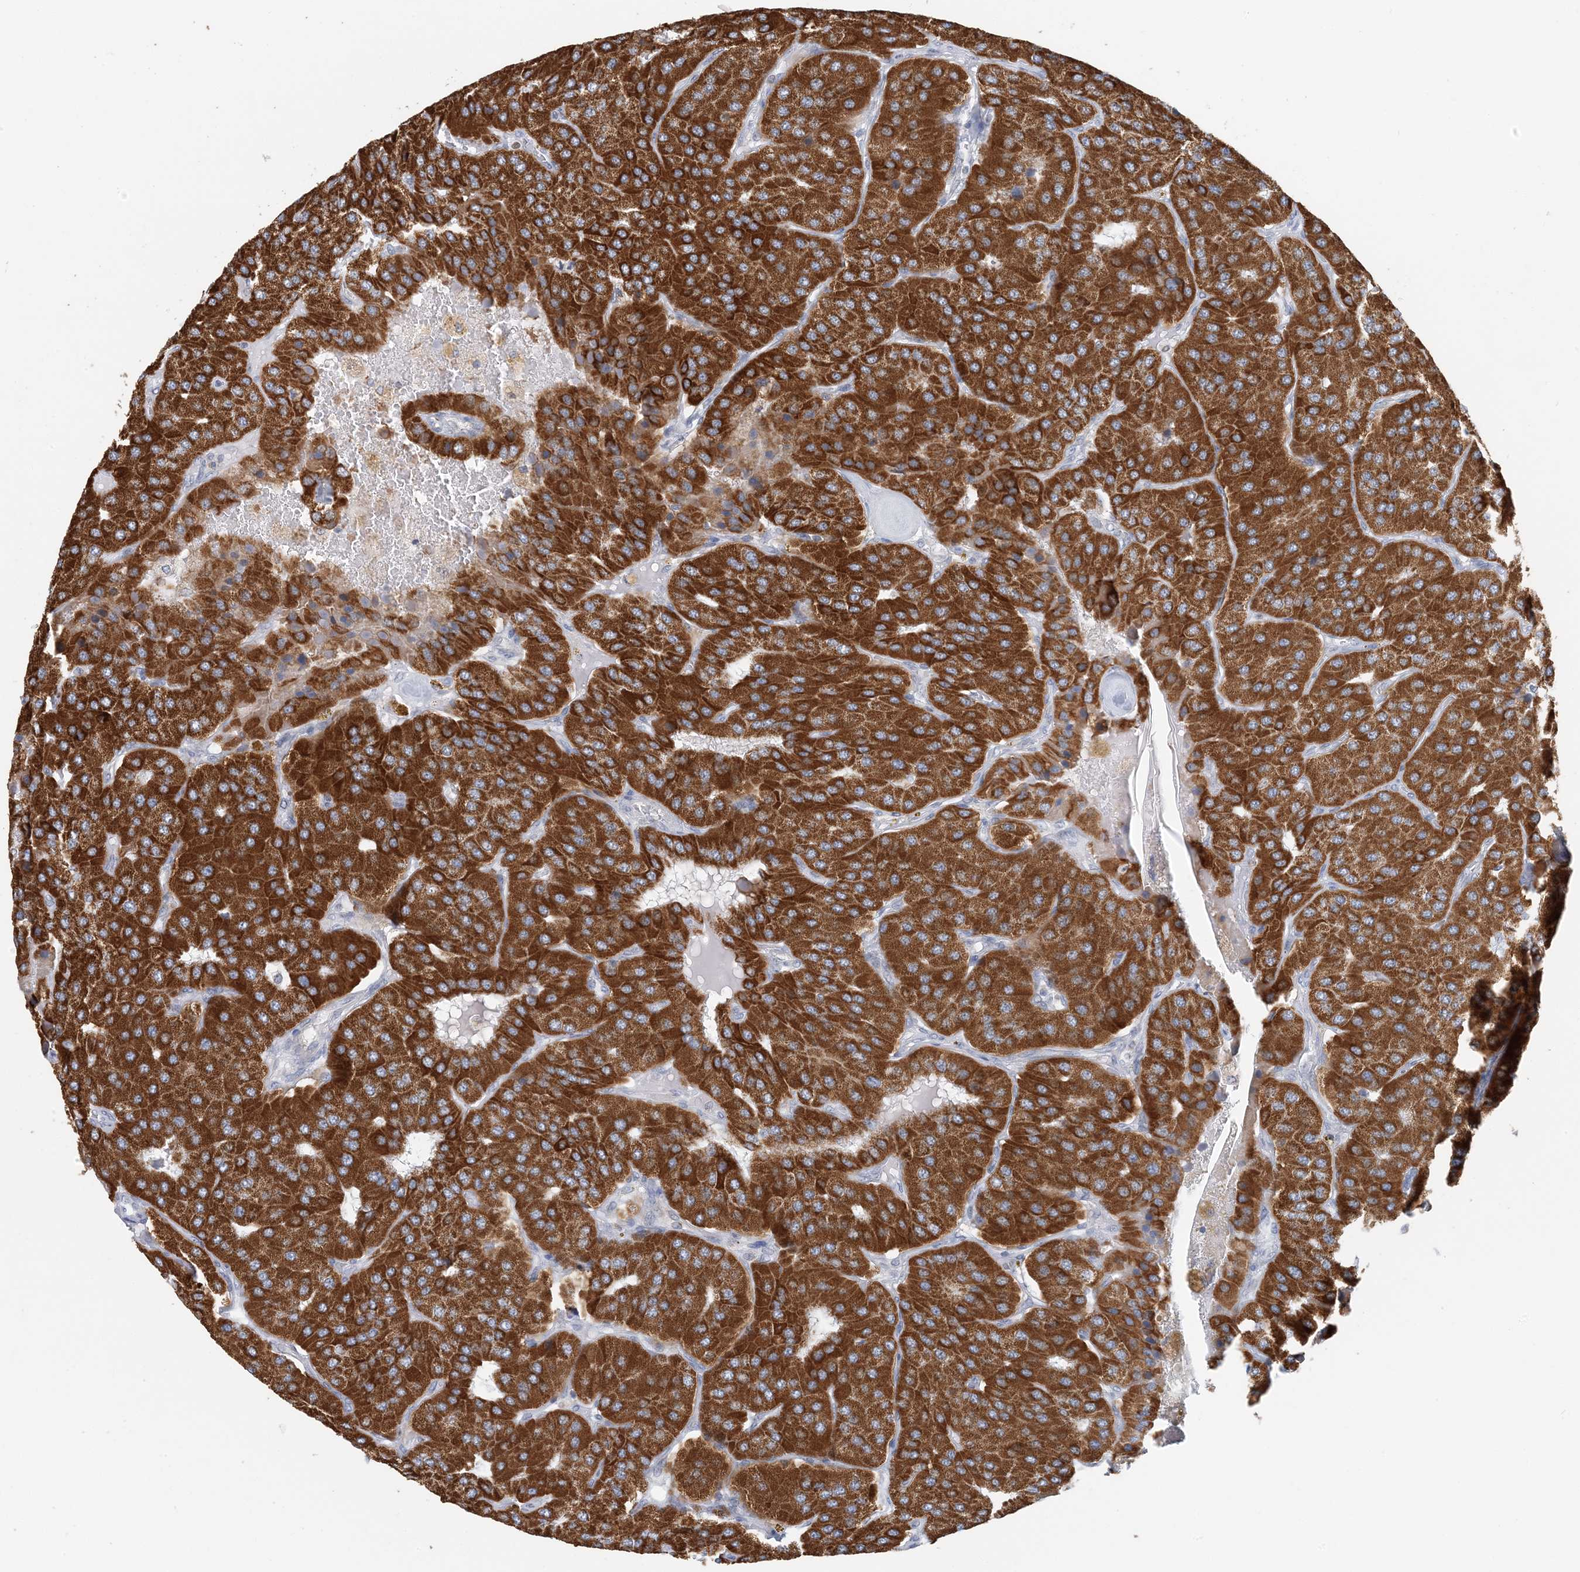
{"staining": {"intensity": "strong", "quantity": ">75%", "location": "cytoplasmic/membranous"}, "tissue": "parathyroid gland", "cell_type": "Glandular cells", "image_type": "normal", "snomed": [{"axis": "morphology", "description": "Normal tissue, NOS"}, {"axis": "morphology", "description": "Adenoma, NOS"}, {"axis": "topography", "description": "Parathyroid gland"}], "caption": "Immunohistochemistry (IHC) (DAB) staining of normal human parathyroid gland reveals strong cytoplasmic/membranous protein positivity in approximately >75% of glandular cells. Using DAB (brown) and hematoxylin (blue) stains, captured at high magnification using brightfield microscopy.", "gene": "BDH1", "patient": {"sex": "female", "age": 86}}